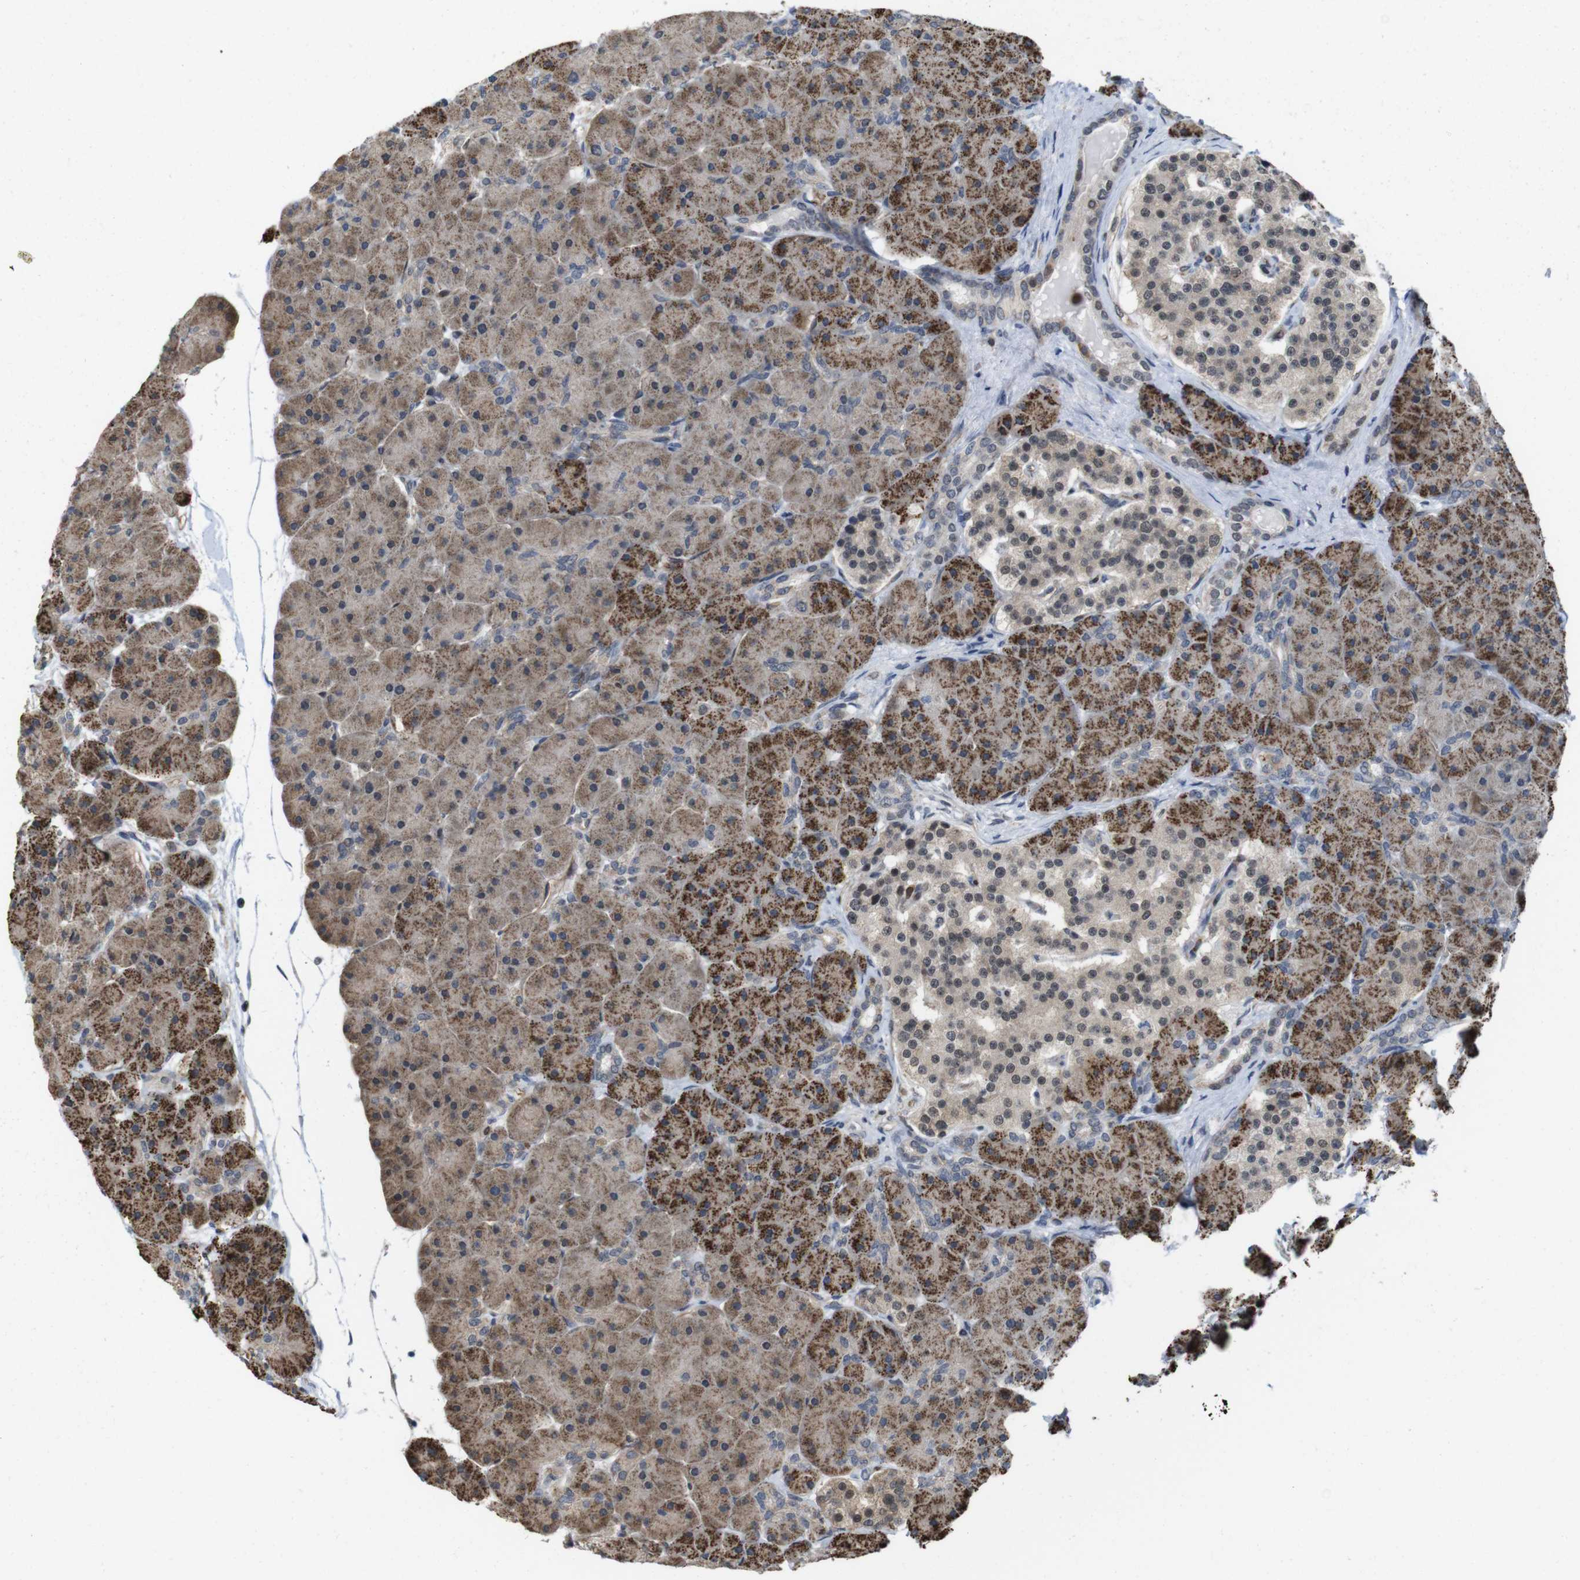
{"staining": {"intensity": "moderate", "quantity": ">75%", "location": "cytoplasmic/membranous,nuclear"}, "tissue": "pancreas", "cell_type": "Exocrine glandular cells", "image_type": "normal", "snomed": [{"axis": "morphology", "description": "Normal tissue, NOS"}, {"axis": "topography", "description": "Pancreas"}], "caption": "Immunohistochemistry (IHC) (DAB (3,3'-diaminobenzidine)) staining of benign human pancreas shows moderate cytoplasmic/membranous,nuclear protein staining in about >75% of exocrine glandular cells.", "gene": "PNMA8A", "patient": {"sex": "male", "age": 66}}